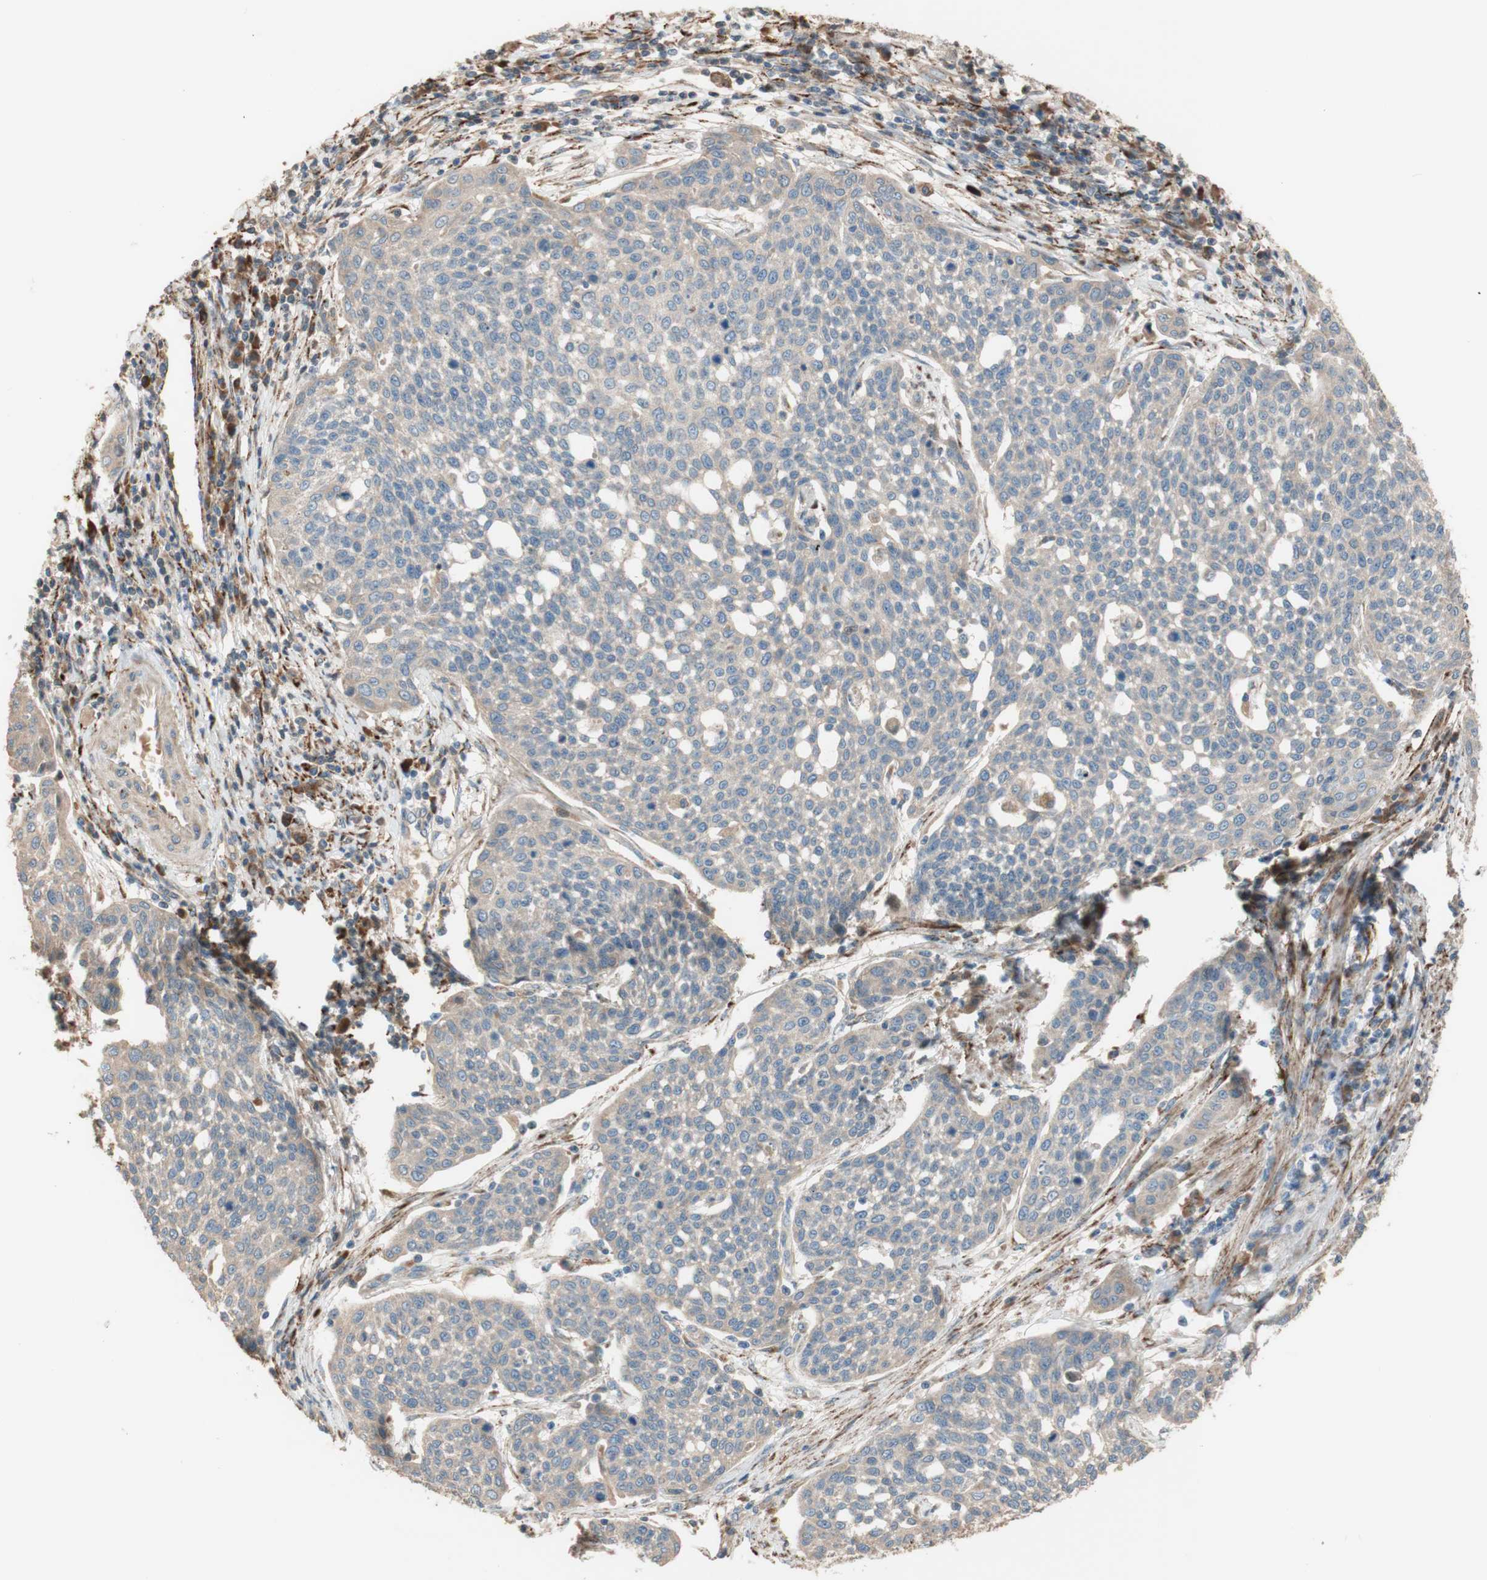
{"staining": {"intensity": "weak", "quantity": ">75%", "location": "cytoplasmic/membranous"}, "tissue": "cervical cancer", "cell_type": "Tumor cells", "image_type": "cancer", "snomed": [{"axis": "morphology", "description": "Squamous cell carcinoma, NOS"}, {"axis": "topography", "description": "Cervix"}], "caption": "Cervical squamous cell carcinoma stained for a protein reveals weak cytoplasmic/membranous positivity in tumor cells.", "gene": "PTPN21", "patient": {"sex": "female", "age": 34}}